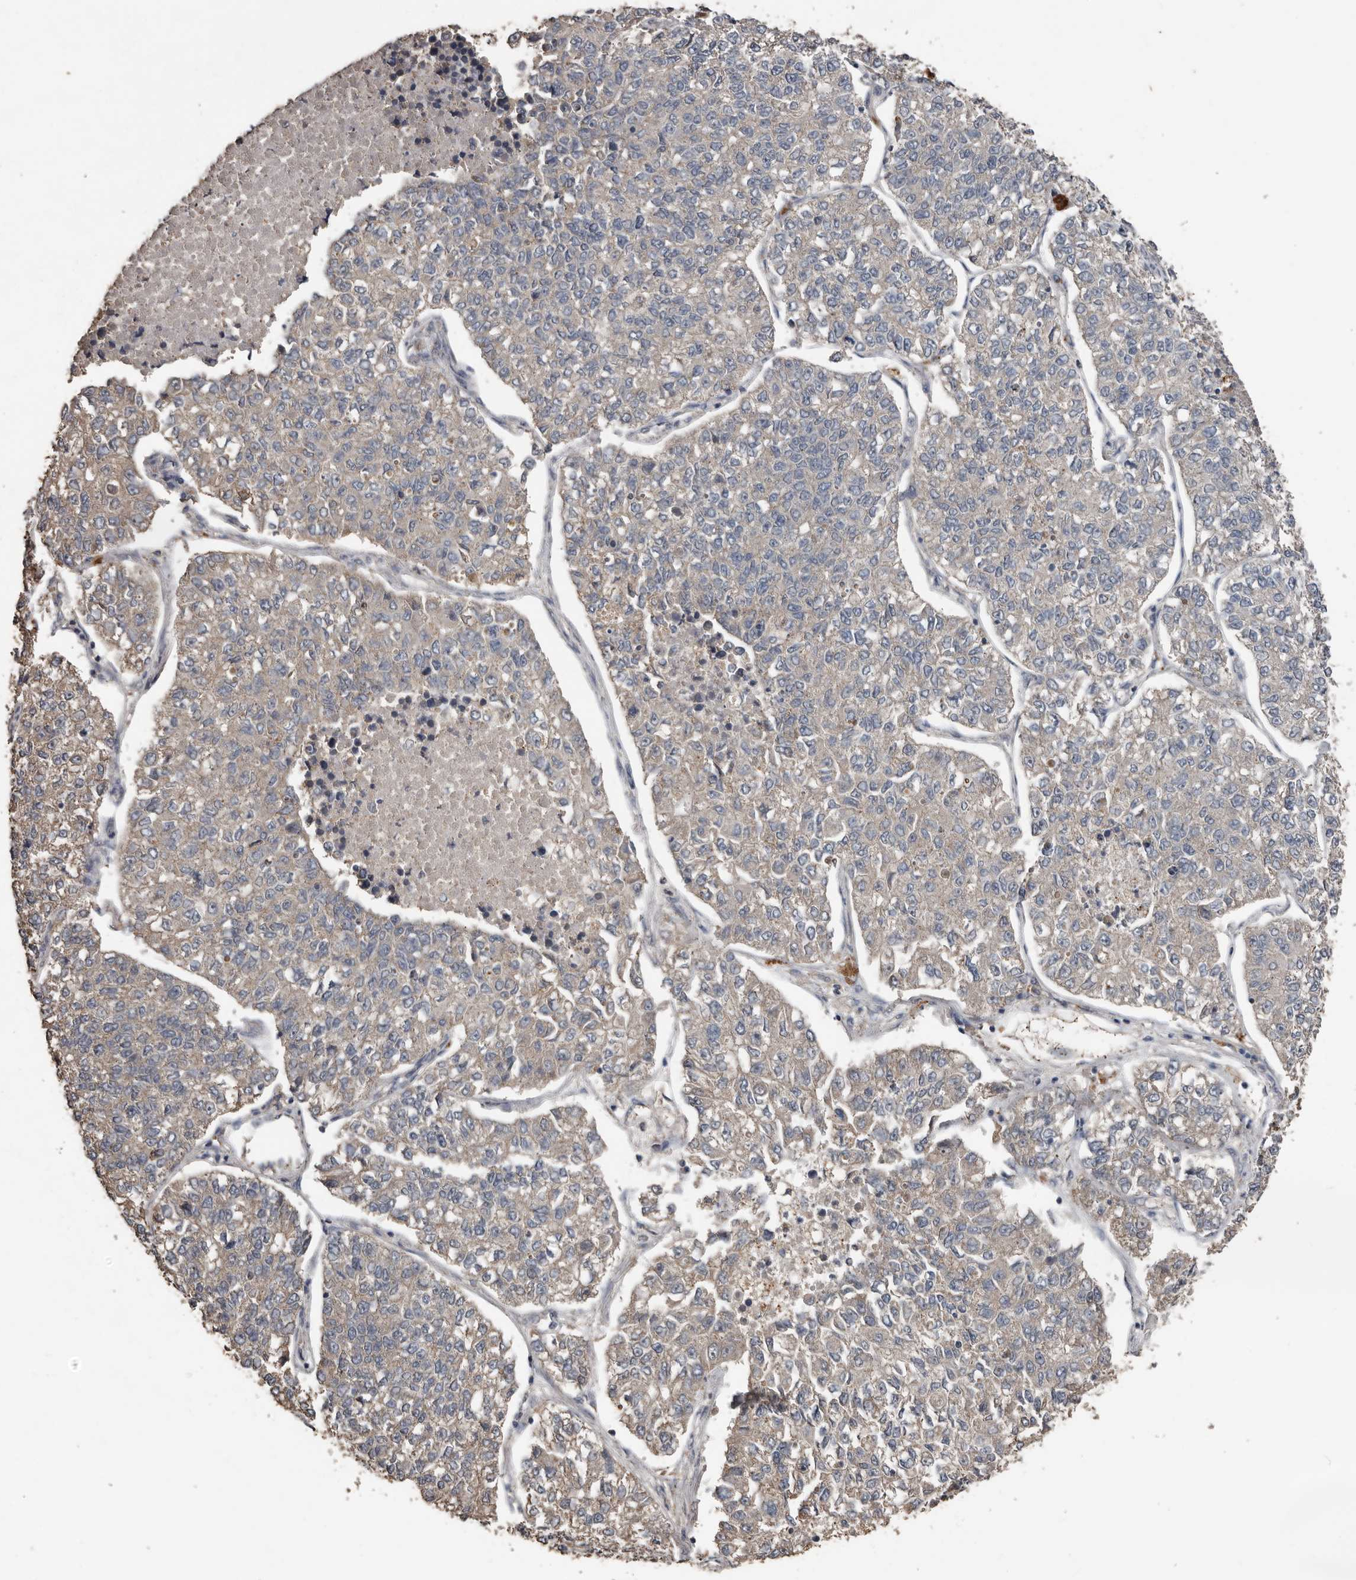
{"staining": {"intensity": "negative", "quantity": "none", "location": "none"}, "tissue": "lung cancer", "cell_type": "Tumor cells", "image_type": "cancer", "snomed": [{"axis": "morphology", "description": "Adenocarcinoma, NOS"}, {"axis": "topography", "description": "Lung"}], "caption": "There is no significant expression in tumor cells of lung cancer (adenocarcinoma).", "gene": "HYAL4", "patient": {"sex": "male", "age": 49}}